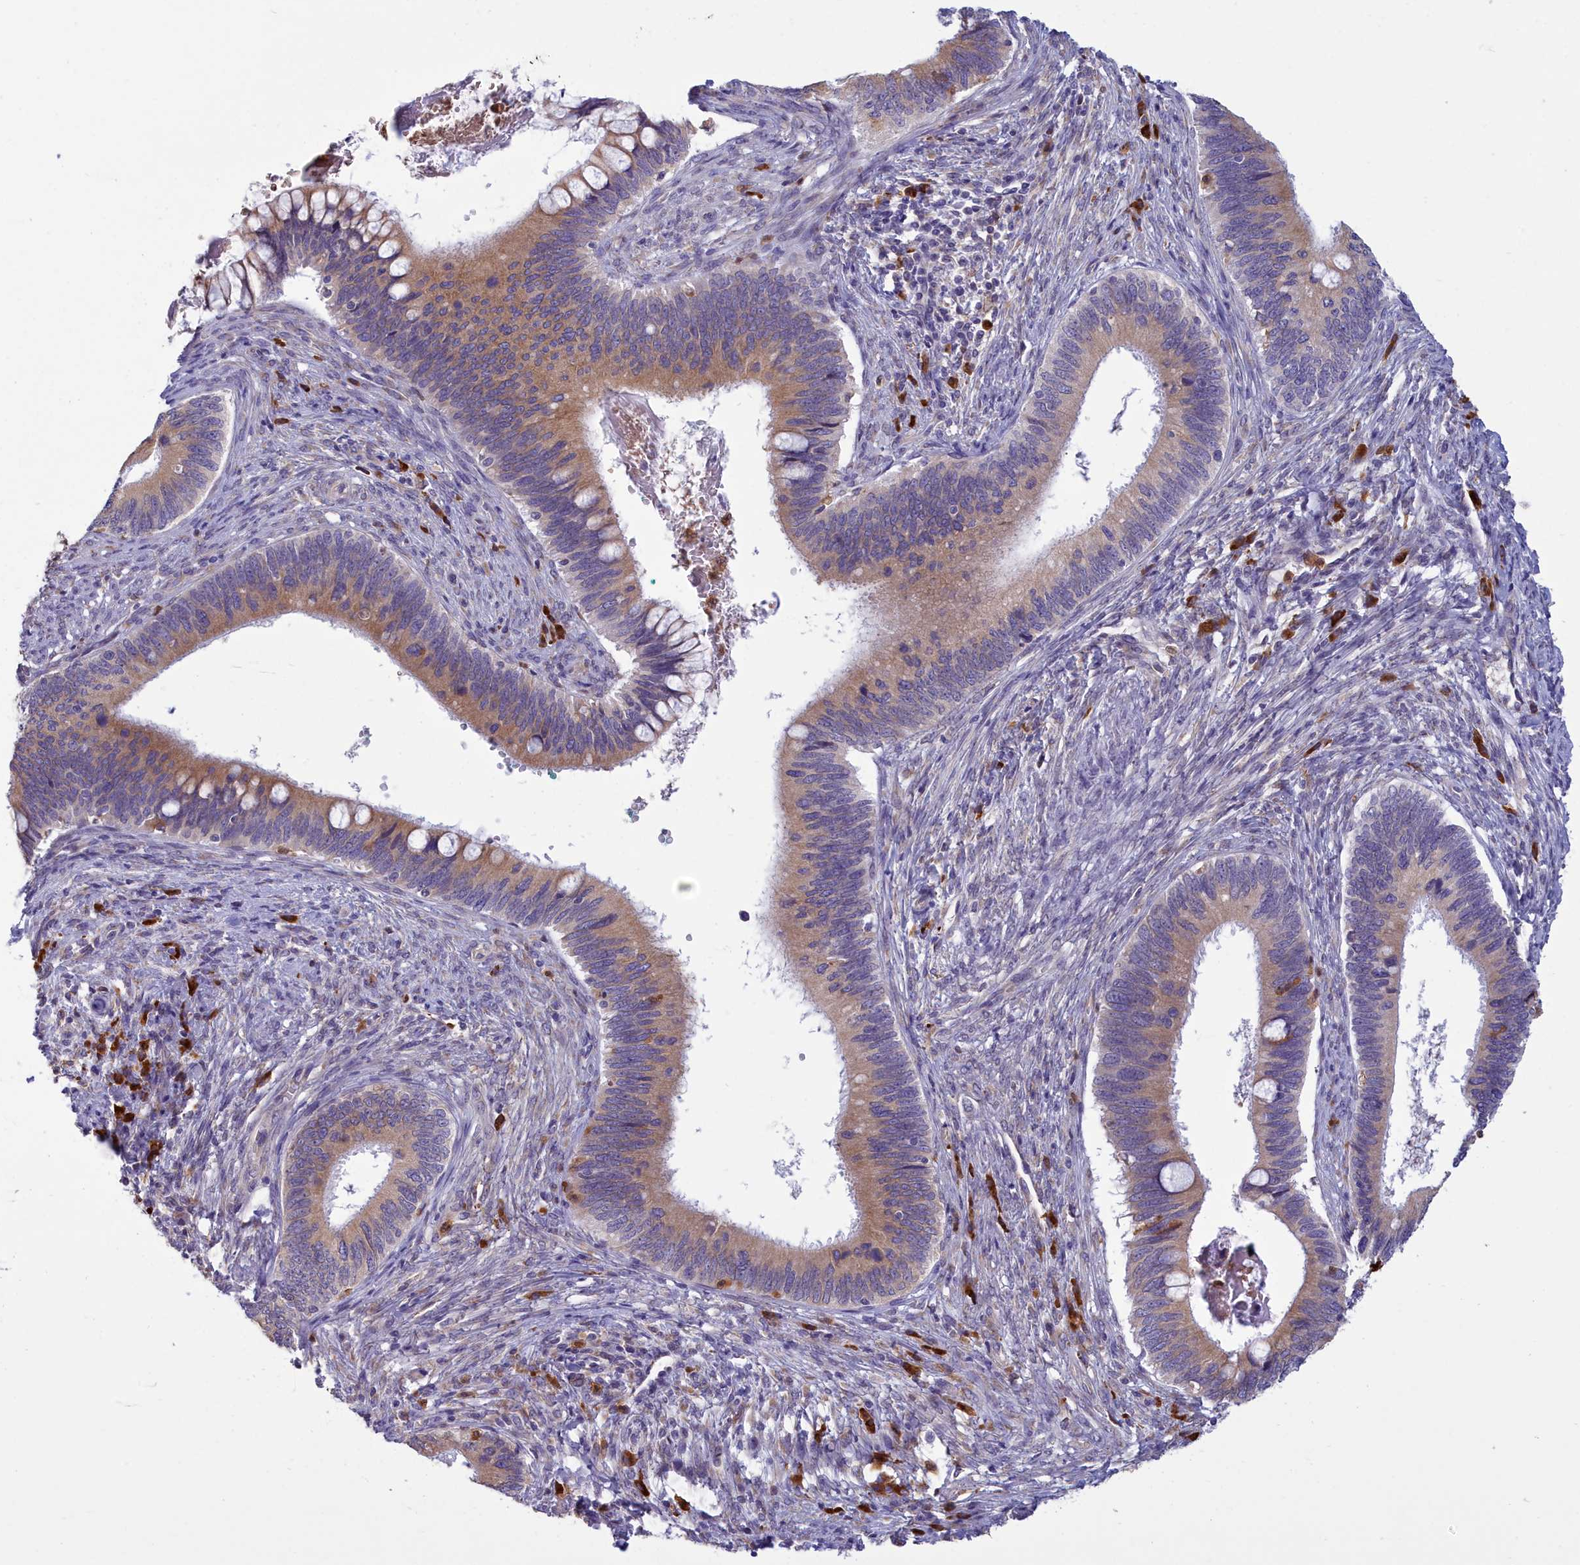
{"staining": {"intensity": "moderate", "quantity": ">75%", "location": "cytoplasmic/membranous"}, "tissue": "cervical cancer", "cell_type": "Tumor cells", "image_type": "cancer", "snomed": [{"axis": "morphology", "description": "Adenocarcinoma, NOS"}, {"axis": "topography", "description": "Cervix"}], "caption": "A micrograph showing moderate cytoplasmic/membranous positivity in about >75% of tumor cells in cervical cancer (adenocarcinoma), as visualized by brown immunohistochemical staining.", "gene": "HM13", "patient": {"sex": "female", "age": 42}}